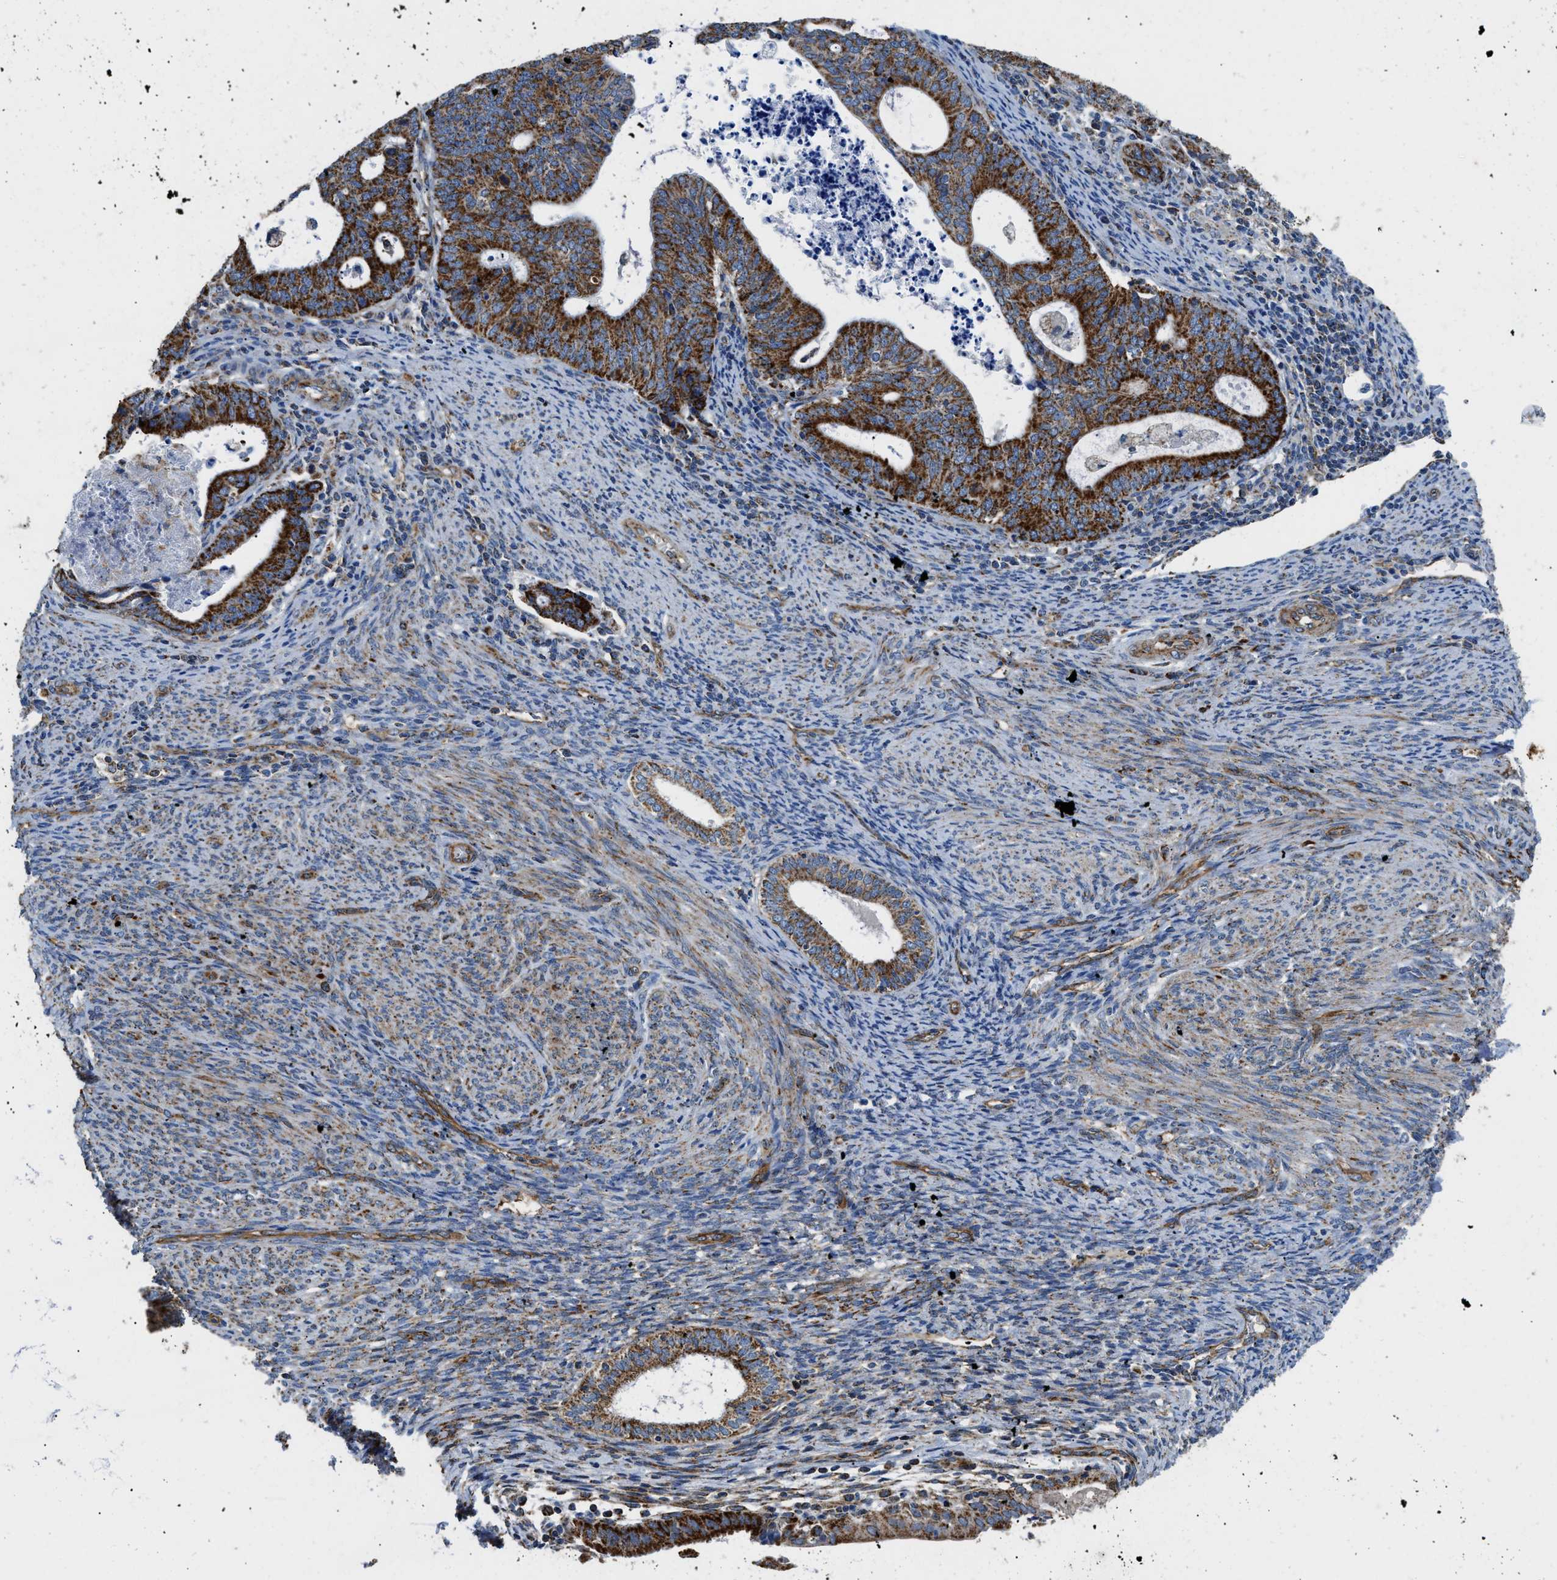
{"staining": {"intensity": "strong", "quantity": ">75%", "location": "cytoplasmic/membranous"}, "tissue": "endometrial cancer", "cell_type": "Tumor cells", "image_type": "cancer", "snomed": [{"axis": "morphology", "description": "Adenocarcinoma, NOS"}, {"axis": "topography", "description": "Uterus"}], "caption": "Adenocarcinoma (endometrial) stained with DAB (3,3'-diaminobenzidine) immunohistochemistry exhibits high levels of strong cytoplasmic/membranous positivity in approximately >75% of tumor cells. (DAB (3,3'-diaminobenzidine) IHC with brightfield microscopy, high magnification).", "gene": "STK33", "patient": {"sex": "female", "age": 83}}